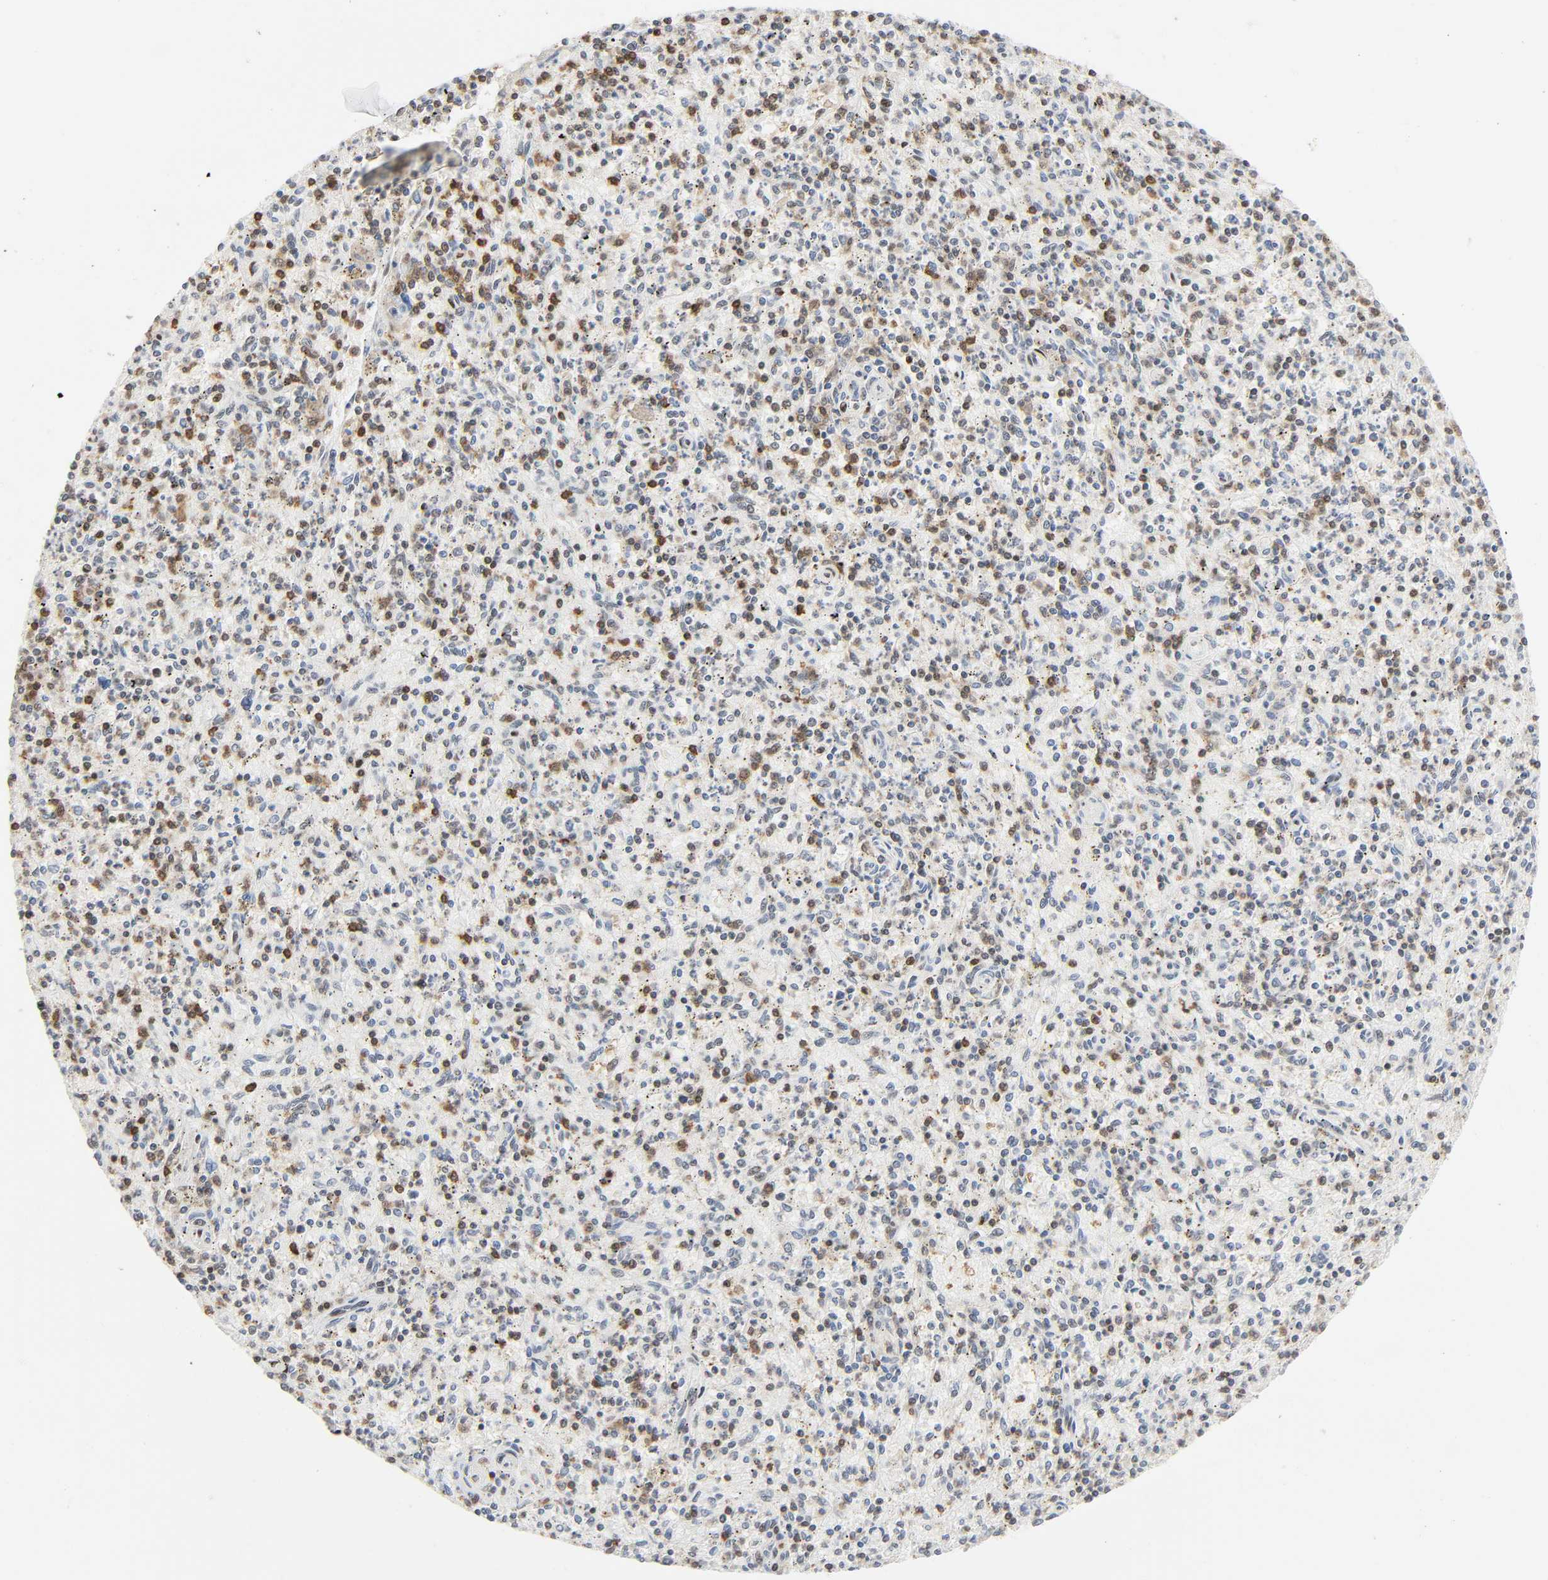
{"staining": {"intensity": "strong", "quantity": ">75%", "location": "cytoplasmic/membranous,nuclear"}, "tissue": "spleen", "cell_type": "Cells in red pulp", "image_type": "normal", "snomed": [{"axis": "morphology", "description": "Normal tissue, NOS"}, {"axis": "topography", "description": "Spleen"}], "caption": "Approximately >75% of cells in red pulp in benign spleen reveal strong cytoplasmic/membranous,nuclear protein staining as visualized by brown immunohistochemical staining.", "gene": "WAS", "patient": {"sex": "male", "age": 72}}